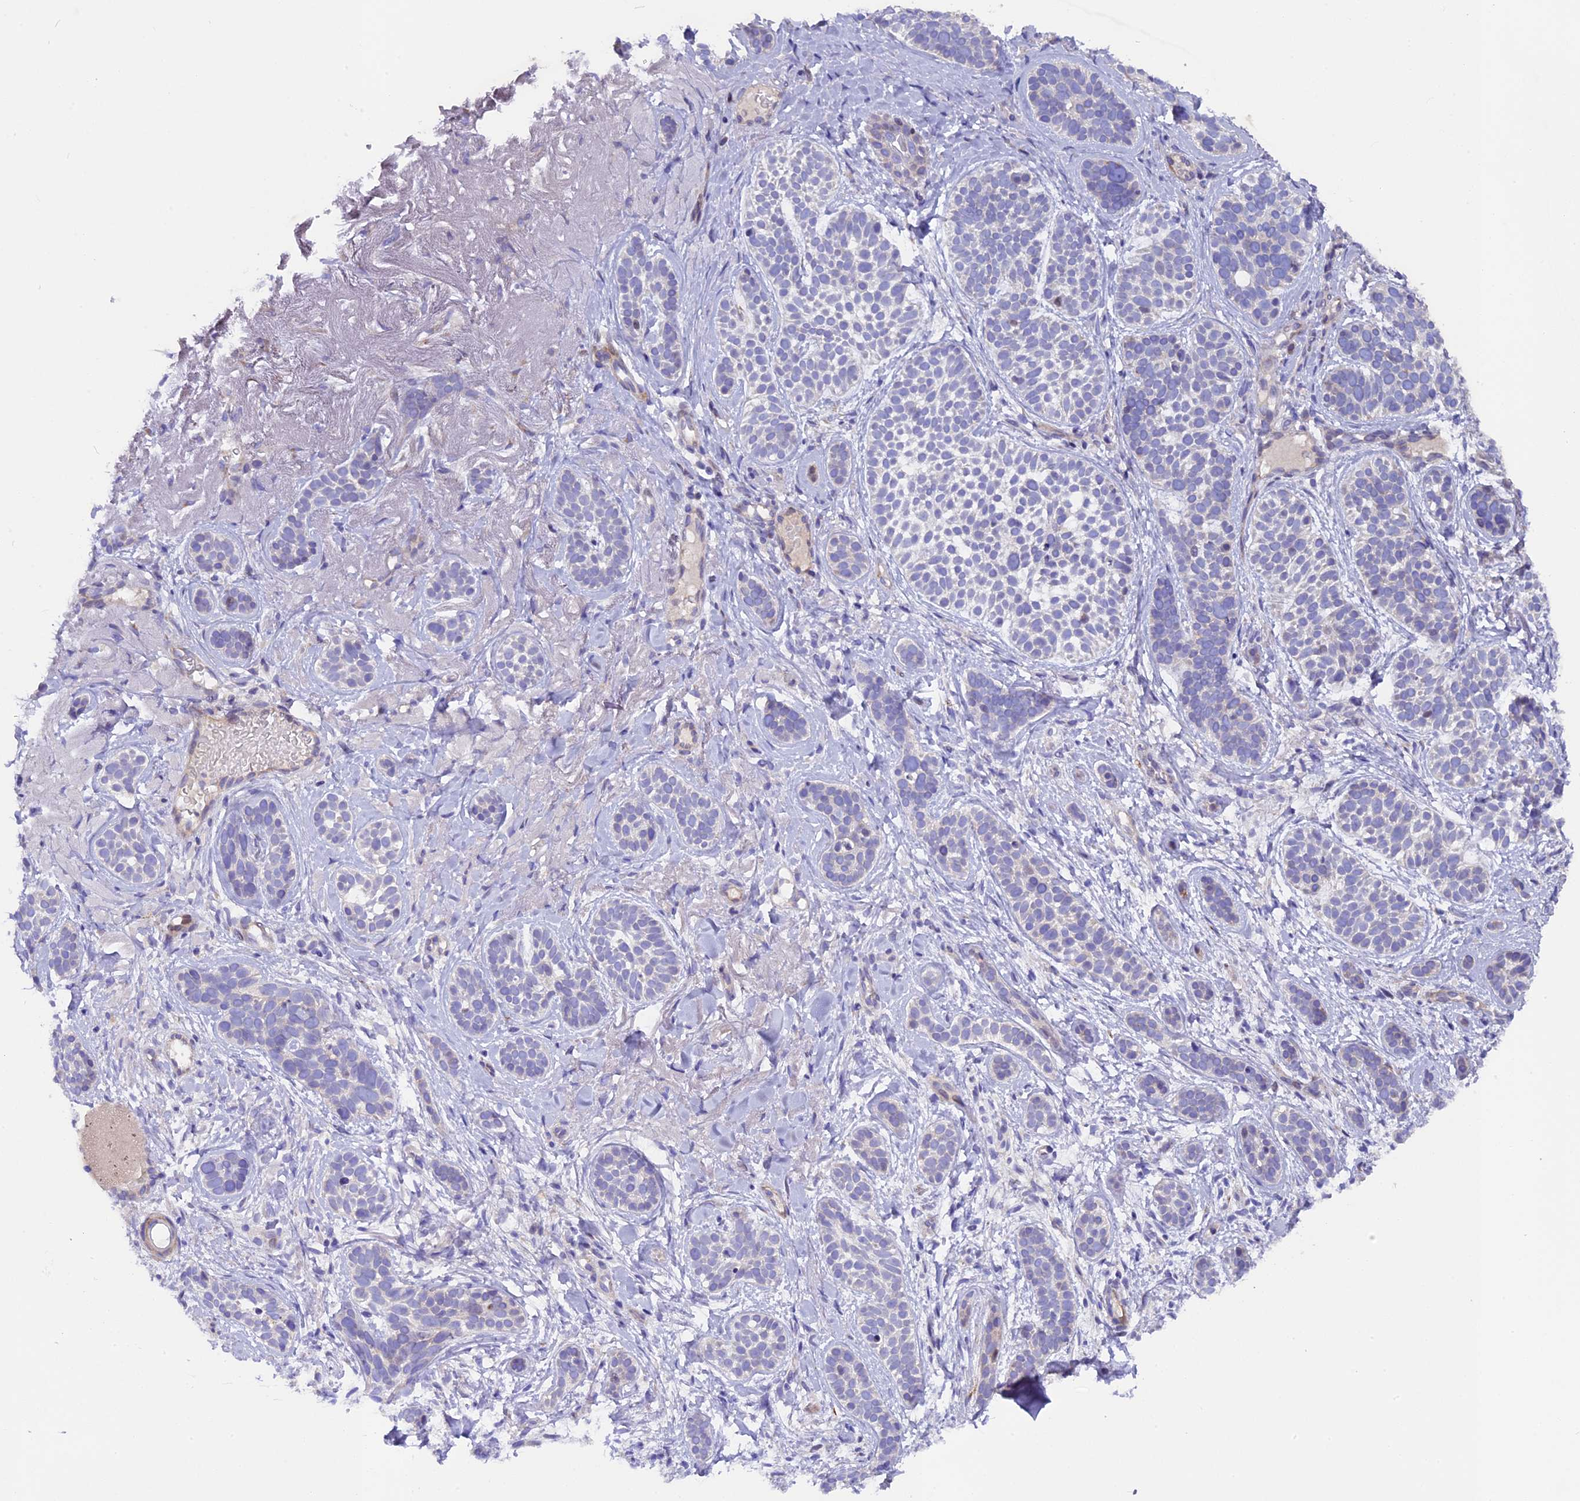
{"staining": {"intensity": "negative", "quantity": "none", "location": "none"}, "tissue": "skin cancer", "cell_type": "Tumor cells", "image_type": "cancer", "snomed": [{"axis": "morphology", "description": "Basal cell carcinoma"}, {"axis": "topography", "description": "Skin"}], "caption": "Skin basal cell carcinoma stained for a protein using IHC demonstrates no staining tumor cells.", "gene": "PIGU", "patient": {"sex": "male", "age": 71}}